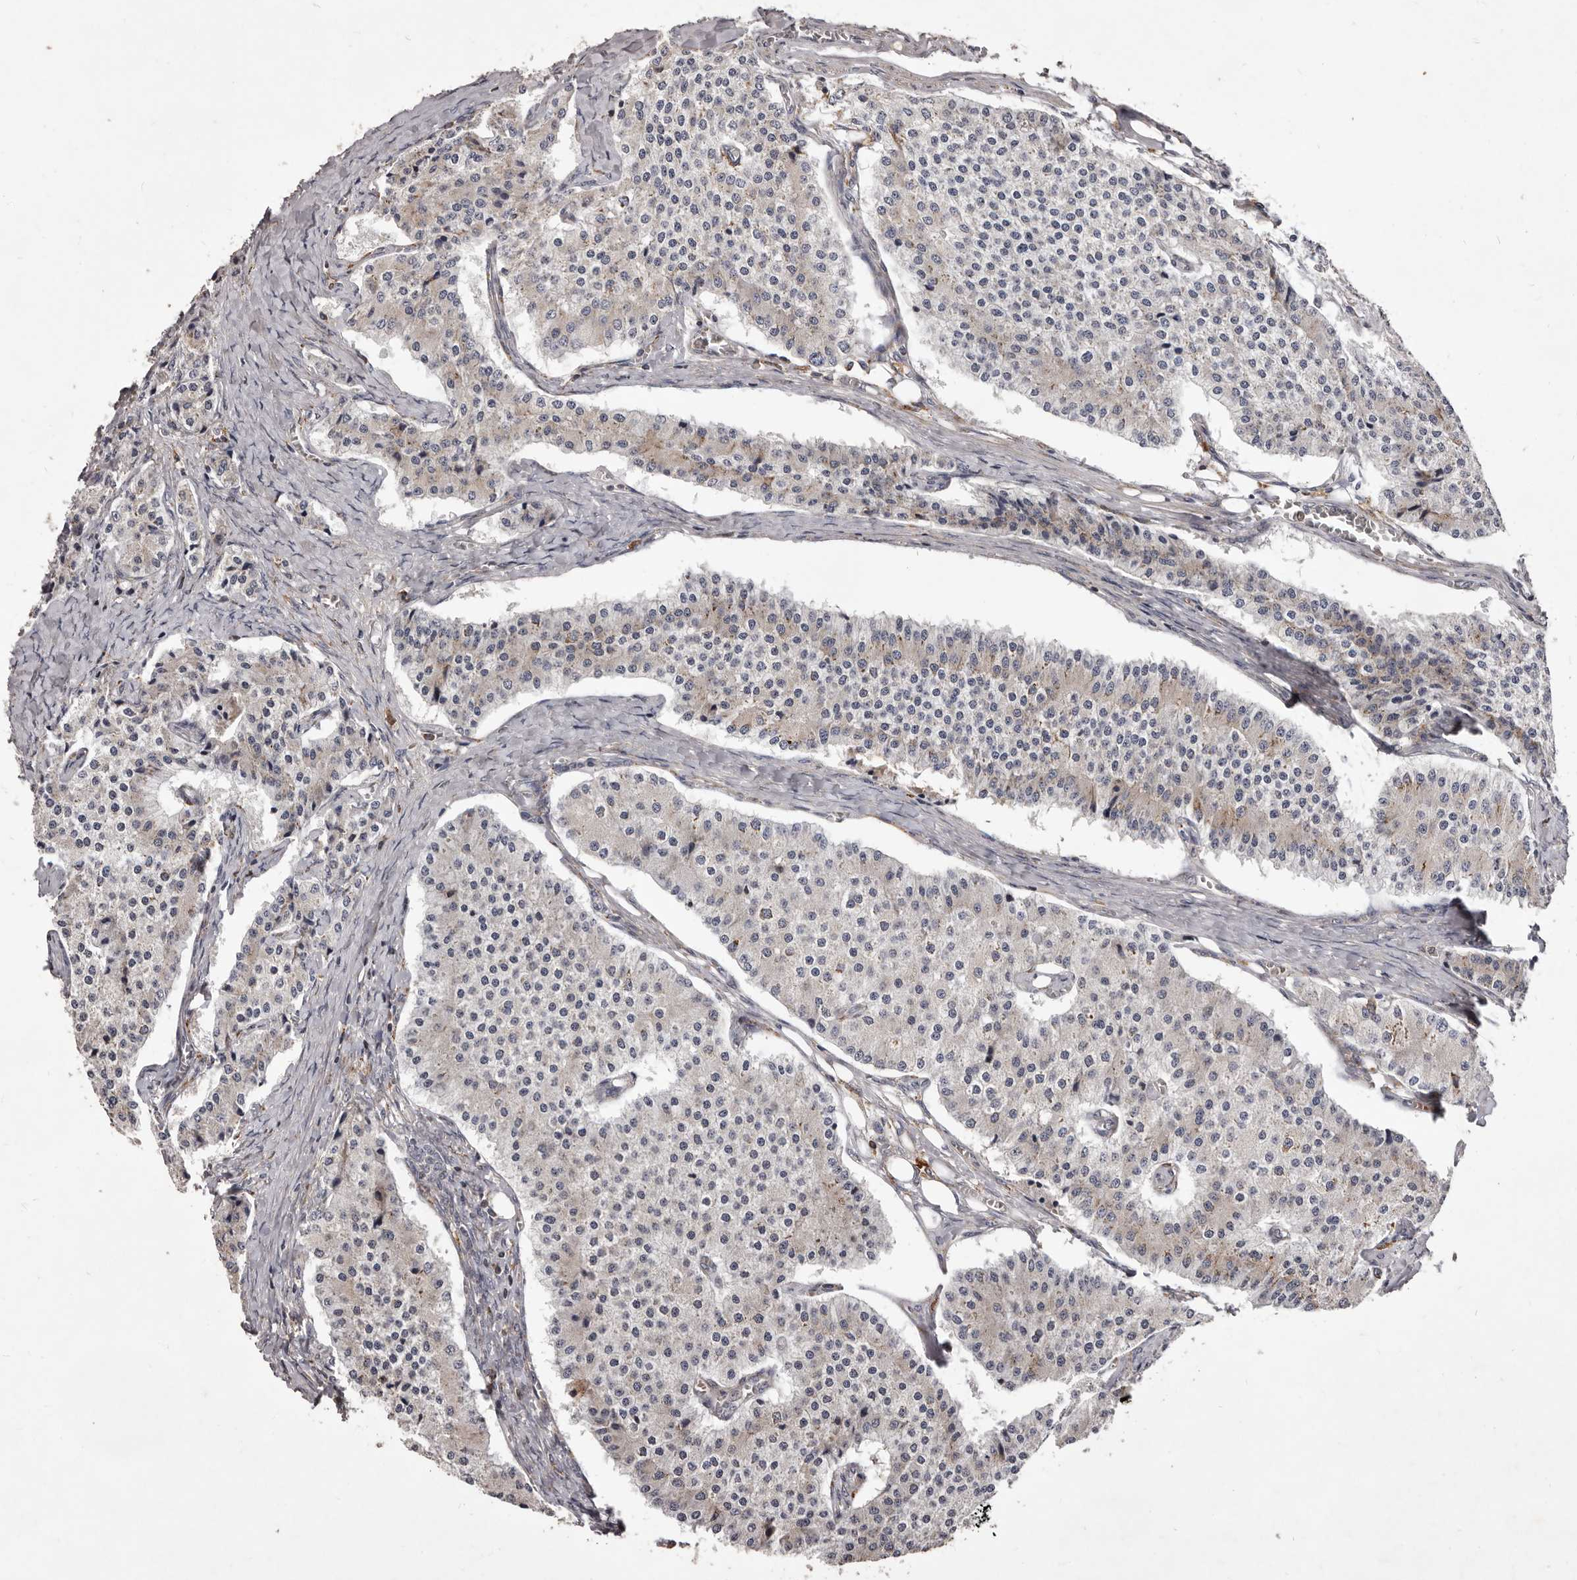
{"staining": {"intensity": "negative", "quantity": "none", "location": "none"}, "tissue": "carcinoid", "cell_type": "Tumor cells", "image_type": "cancer", "snomed": [{"axis": "morphology", "description": "Carcinoid, malignant, NOS"}, {"axis": "topography", "description": "Colon"}], "caption": "The micrograph displays no significant positivity in tumor cells of carcinoid. The staining is performed using DAB (3,3'-diaminobenzidine) brown chromogen with nuclei counter-stained in using hematoxylin.", "gene": "ALPK1", "patient": {"sex": "female", "age": 52}}